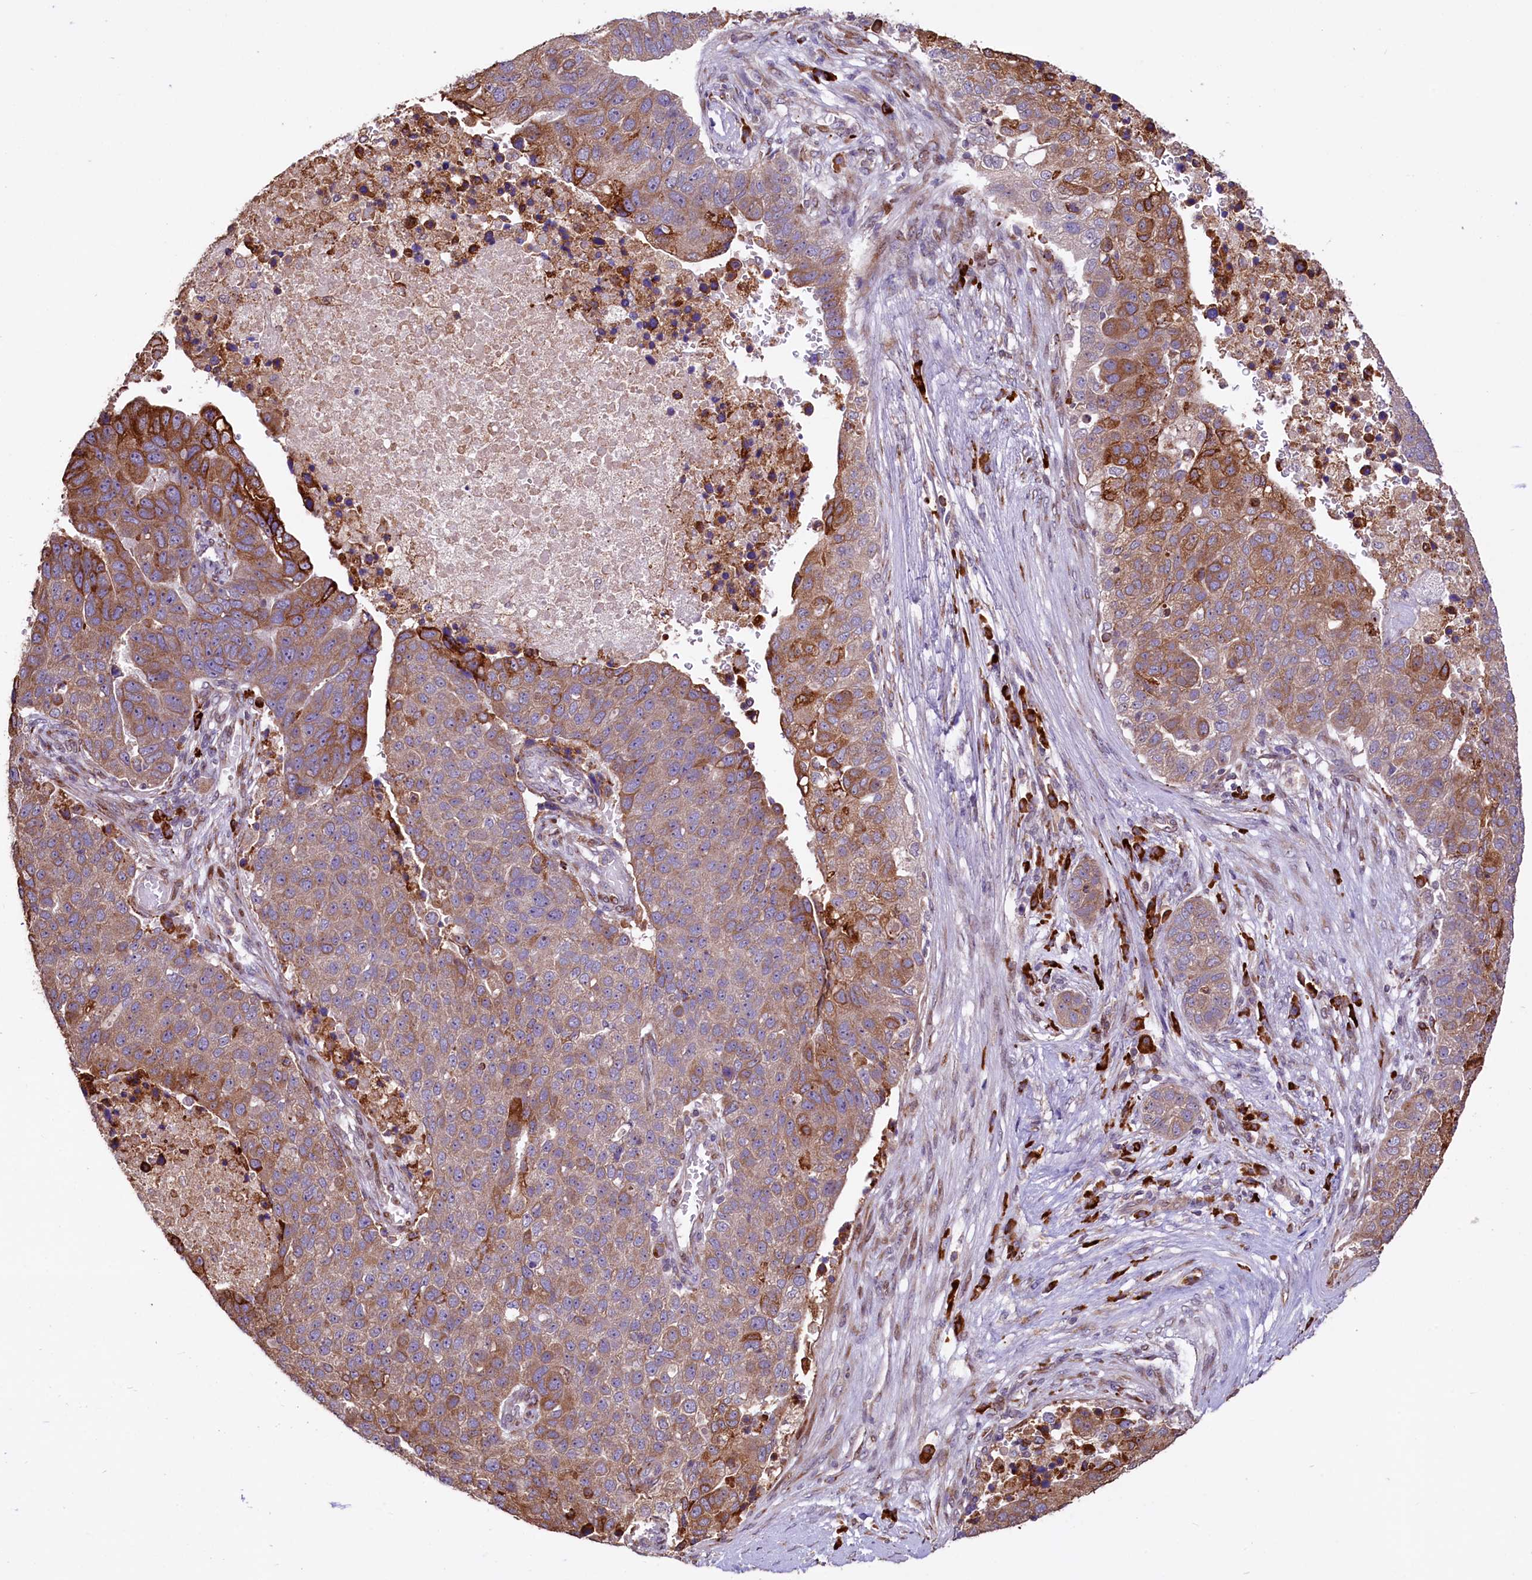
{"staining": {"intensity": "moderate", "quantity": "25%-75%", "location": "cytoplasmic/membranous"}, "tissue": "pancreatic cancer", "cell_type": "Tumor cells", "image_type": "cancer", "snomed": [{"axis": "morphology", "description": "Adenocarcinoma, NOS"}, {"axis": "topography", "description": "Pancreas"}], "caption": "Protein staining reveals moderate cytoplasmic/membranous expression in approximately 25%-75% of tumor cells in pancreatic cancer.", "gene": "C5orf15", "patient": {"sex": "female", "age": 61}}